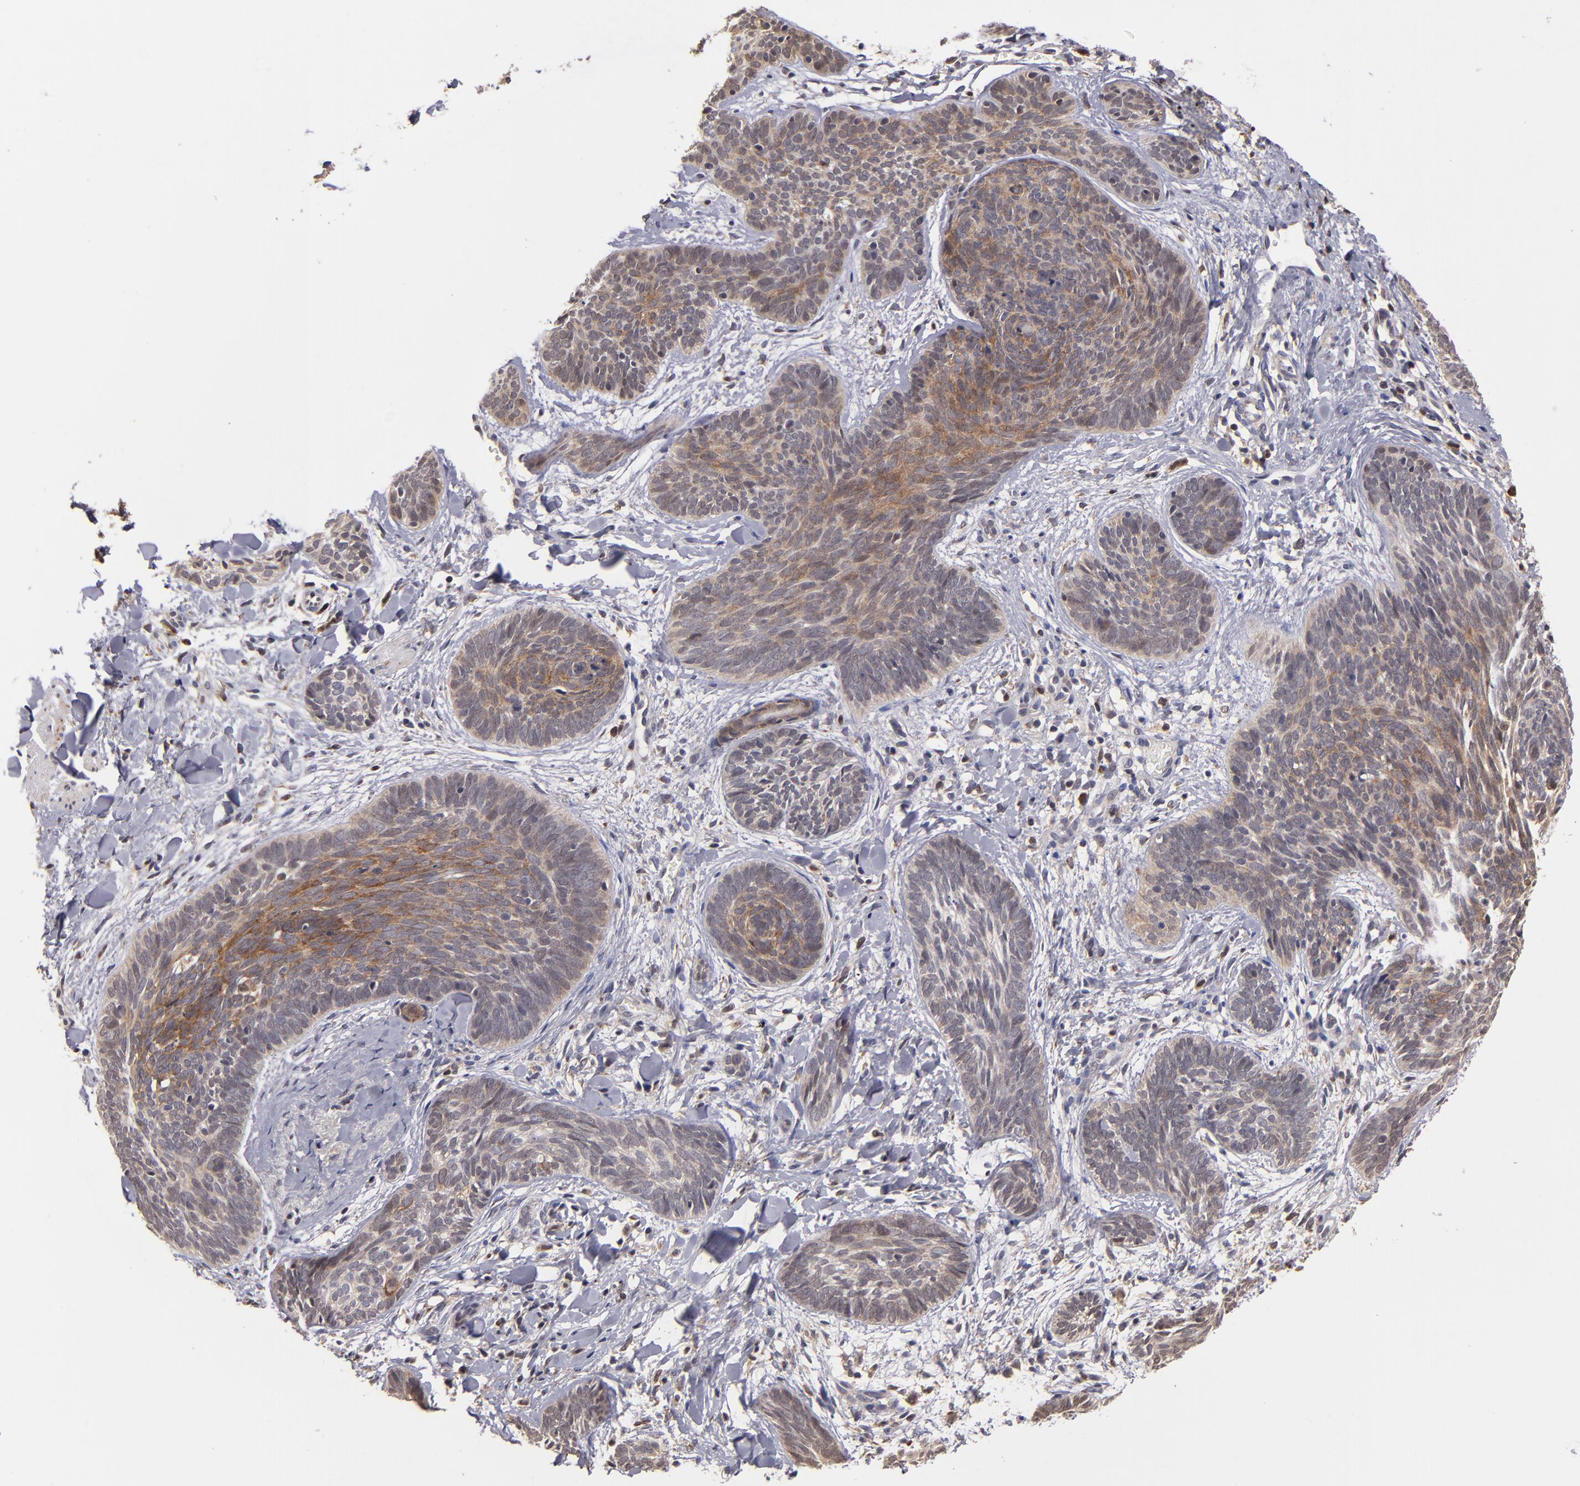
{"staining": {"intensity": "weak", "quantity": ">75%", "location": "cytoplasmic/membranous"}, "tissue": "skin cancer", "cell_type": "Tumor cells", "image_type": "cancer", "snomed": [{"axis": "morphology", "description": "Basal cell carcinoma"}, {"axis": "topography", "description": "Skin"}], "caption": "IHC histopathology image of neoplastic tissue: human skin basal cell carcinoma stained using IHC displays low levels of weak protein expression localized specifically in the cytoplasmic/membranous of tumor cells, appearing as a cytoplasmic/membranous brown color.", "gene": "CASP1", "patient": {"sex": "female", "age": 81}}